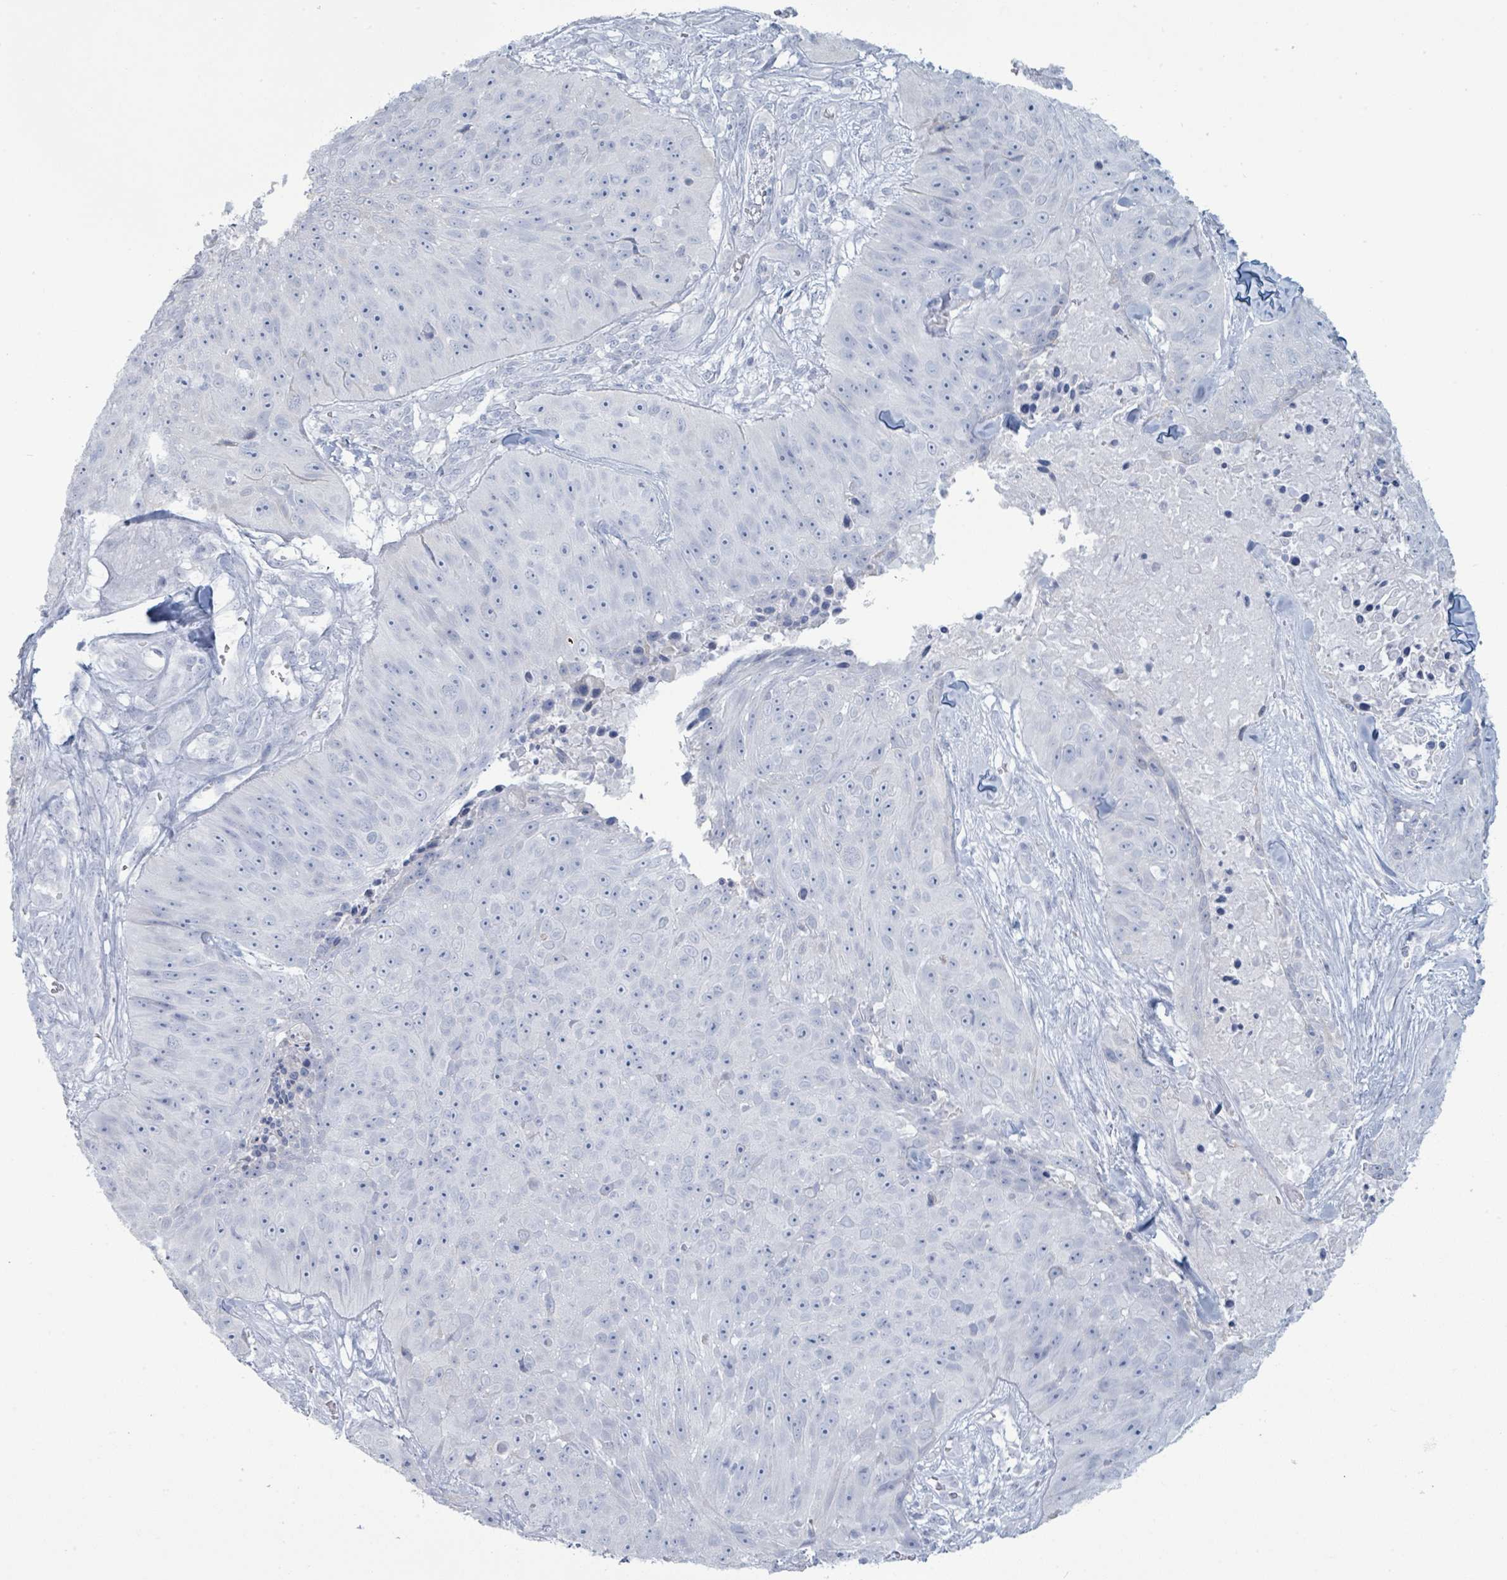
{"staining": {"intensity": "negative", "quantity": "none", "location": "none"}, "tissue": "skin cancer", "cell_type": "Tumor cells", "image_type": "cancer", "snomed": [{"axis": "morphology", "description": "Squamous cell carcinoma, NOS"}, {"axis": "topography", "description": "Skin"}], "caption": "A micrograph of skin squamous cell carcinoma stained for a protein shows no brown staining in tumor cells.", "gene": "PGA3", "patient": {"sex": "female", "age": 87}}